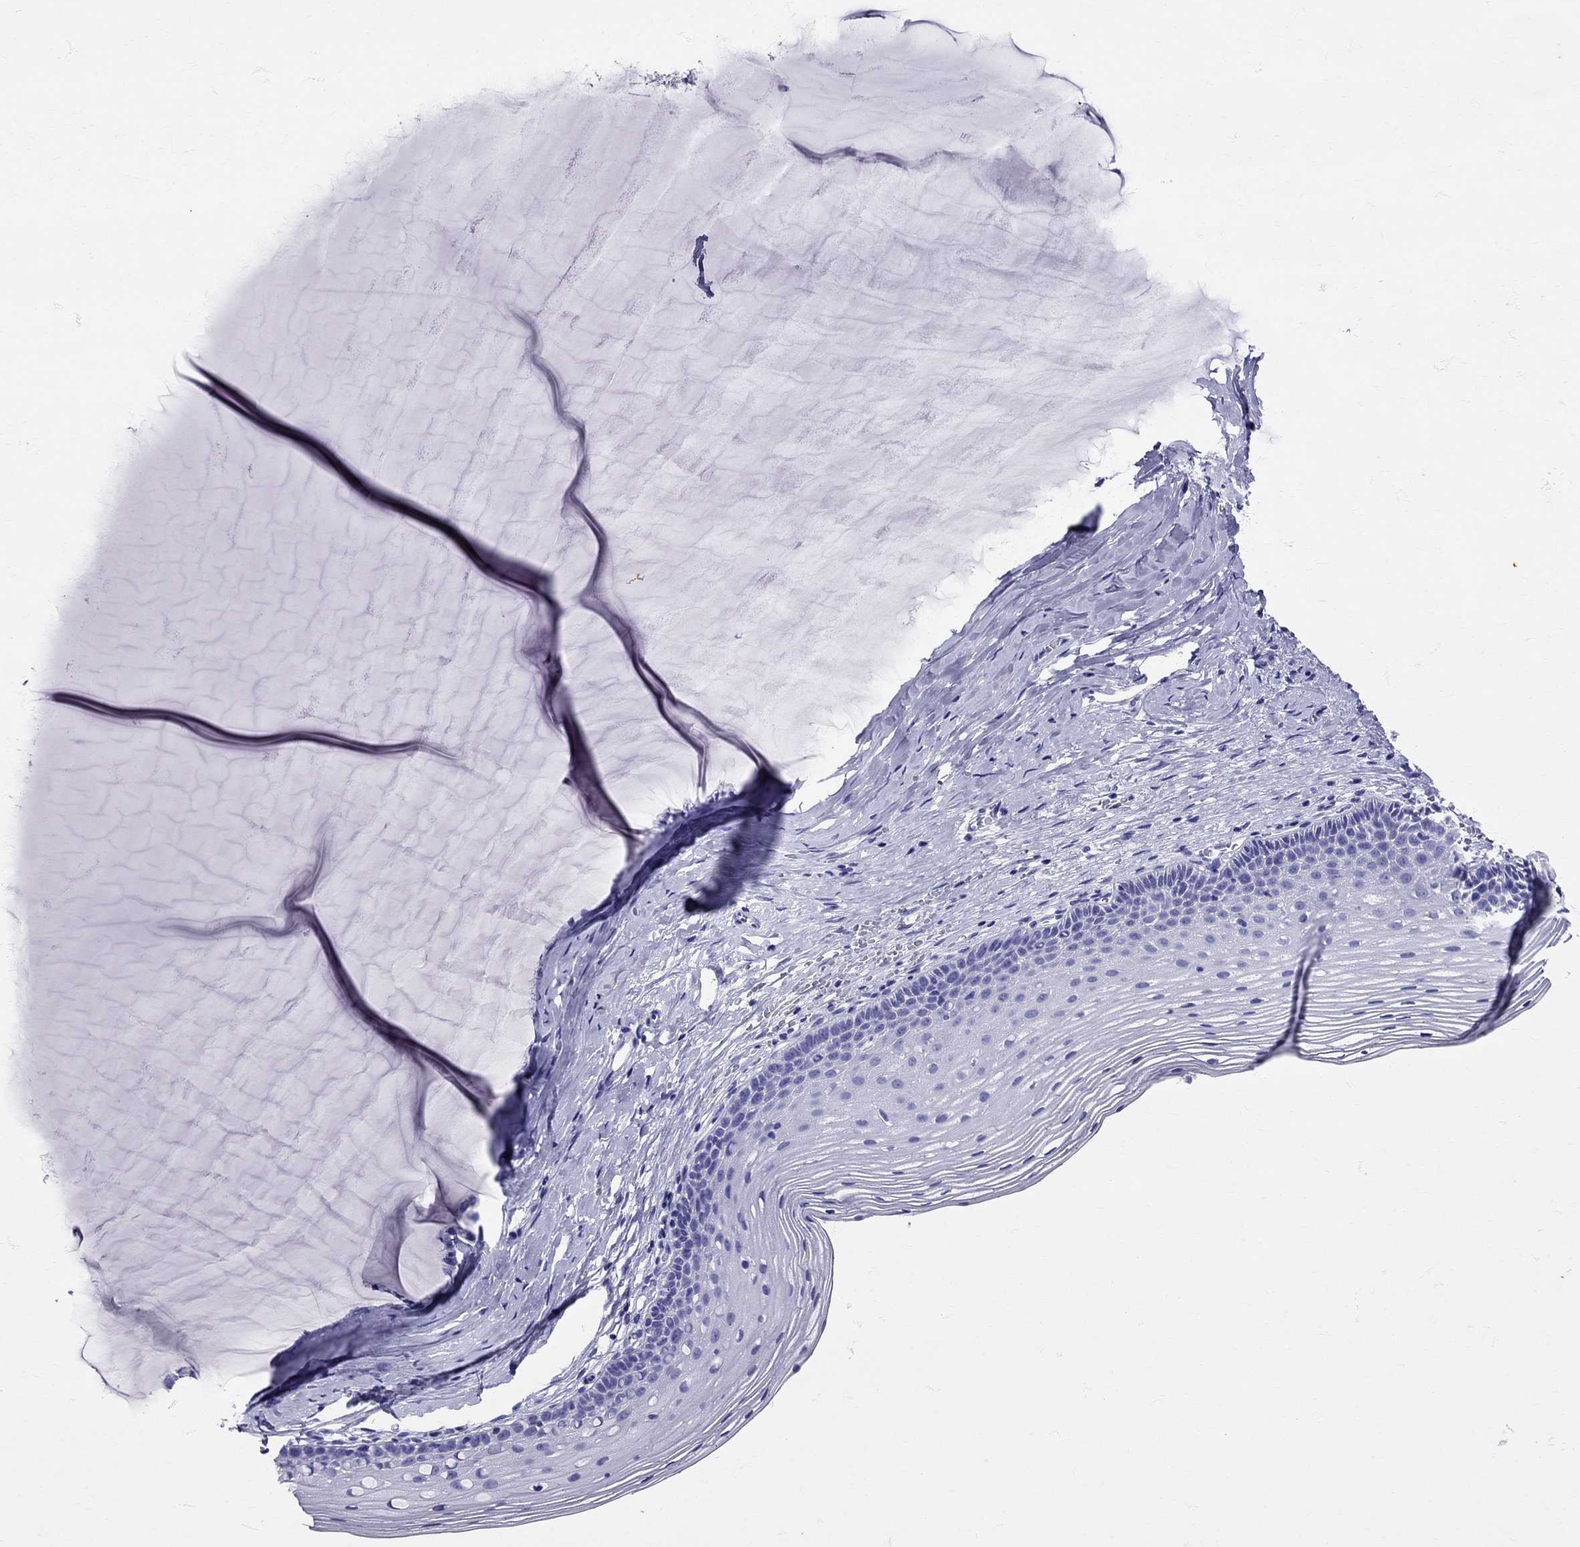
{"staining": {"intensity": "negative", "quantity": "none", "location": "none"}, "tissue": "cervix", "cell_type": "Glandular cells", "image_type": "normal", "snomed": [{"axis": "morphology", "description": "Normal tissue, NOS"}, {"axis": "topography", "description": "Cervix"}], "caption": "DAB immunohistochemical staining of benign human cervix shows no significant staining in glandular cells. Brightfield microscopy of immunohistochemistry (IHC) stained with DAB (3,3'-diaminobenzidine) (brown) and hematoxylin (blue), captured at high magnification.", "gene": "AVP", "patient": {"sex": "female", "age": 40}}